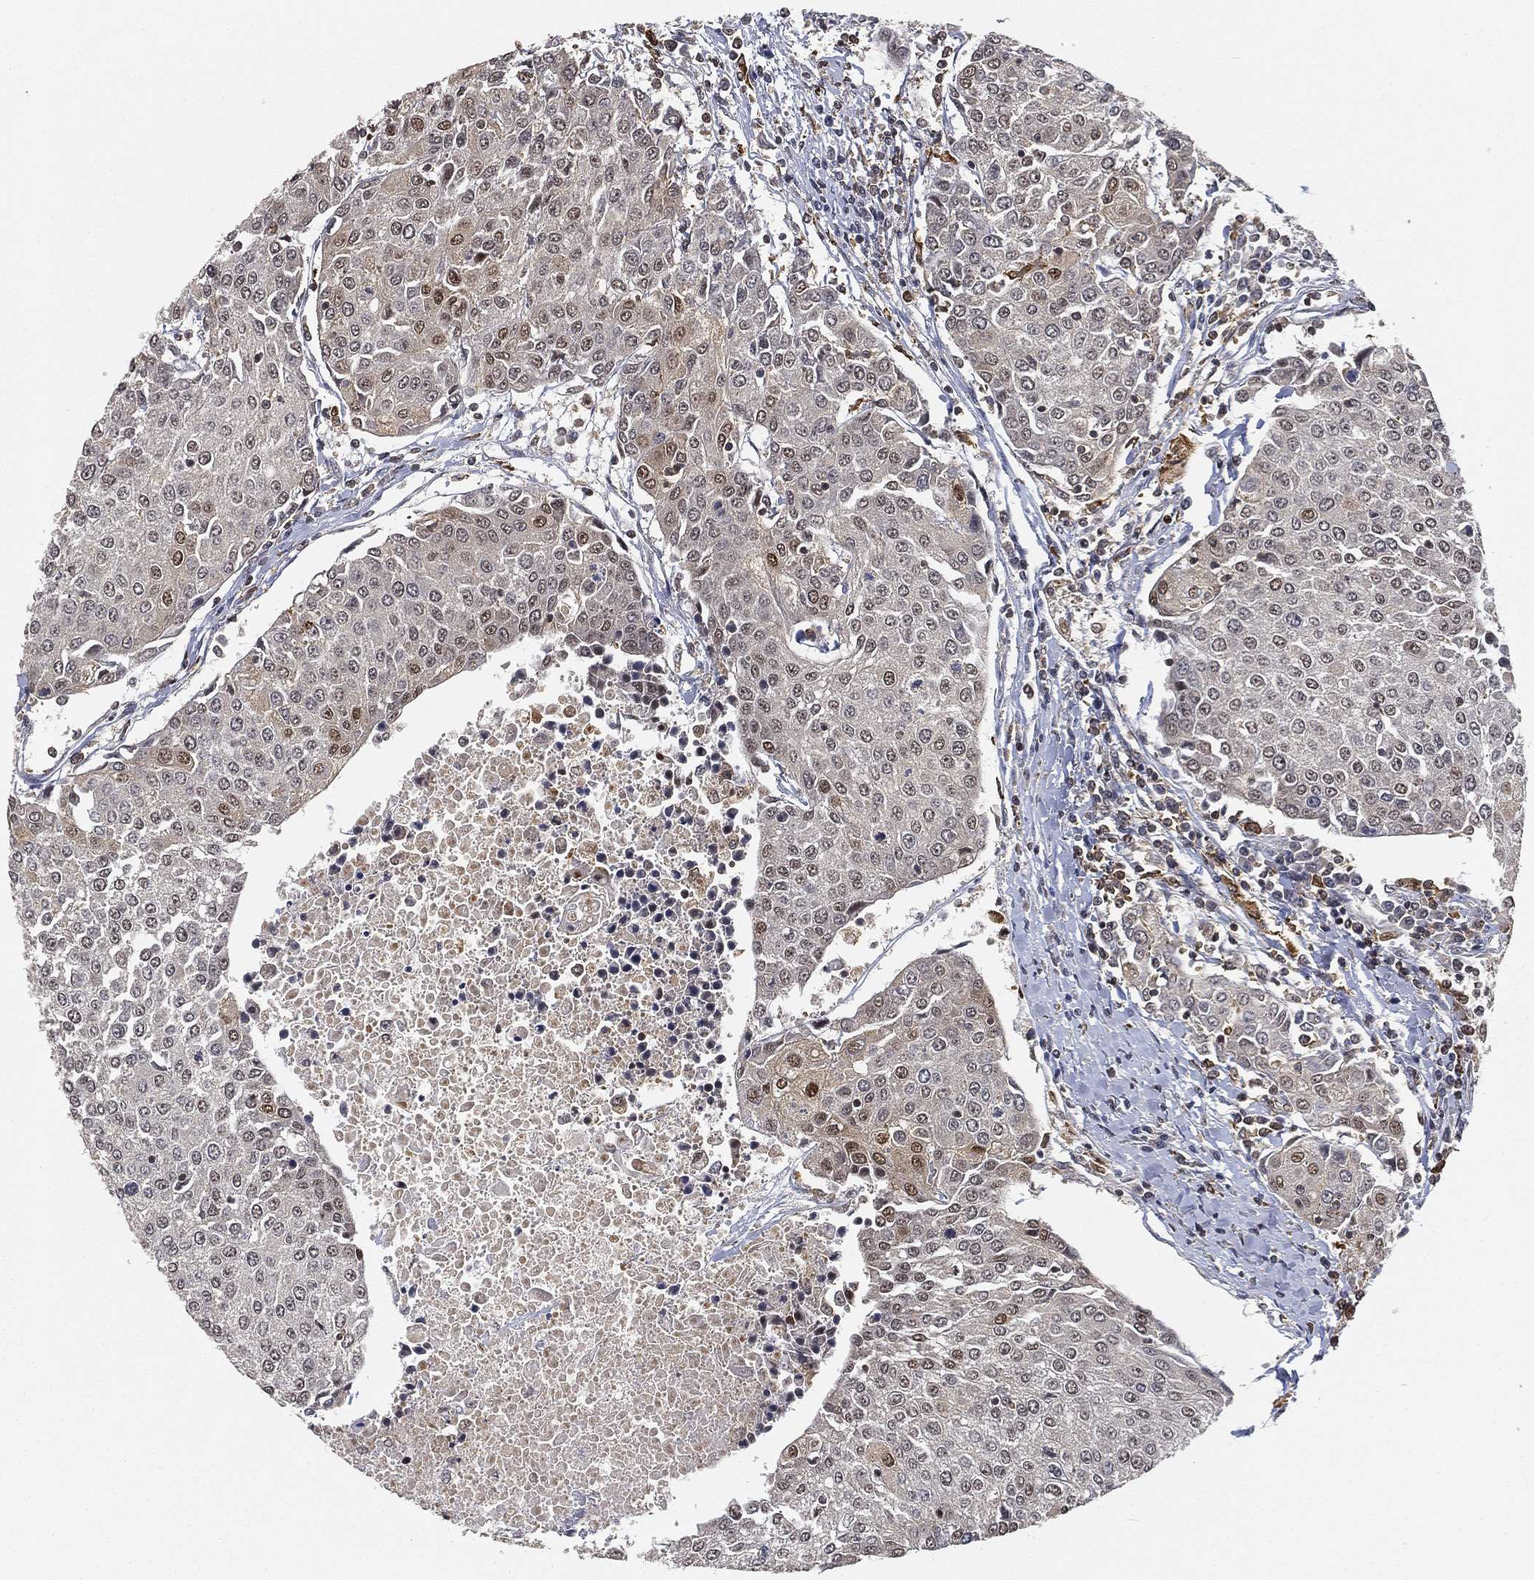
{"staining": {"intensity": "moderate", "quantity": "<25%", "location": "nuclear"}, "tissue": "urothelial cancer", "cell_type": "Tumor cells", "image_type": "cancer", "snomed": [{"axis": "morphology", "description": "Urothelial carcinoma, High grade"}, {"axis": "topography", "description": "Urinary bladder"}], "caption": "Immunohistochemical staining of urothelial carcinoma (high-grade) displays low levels of moderate nuclear expression in approximately <25% of tumor cells. Nuclei are stained in blue.", "gene": "WDR26", "patient": {"sex": "female", "age": 85}}